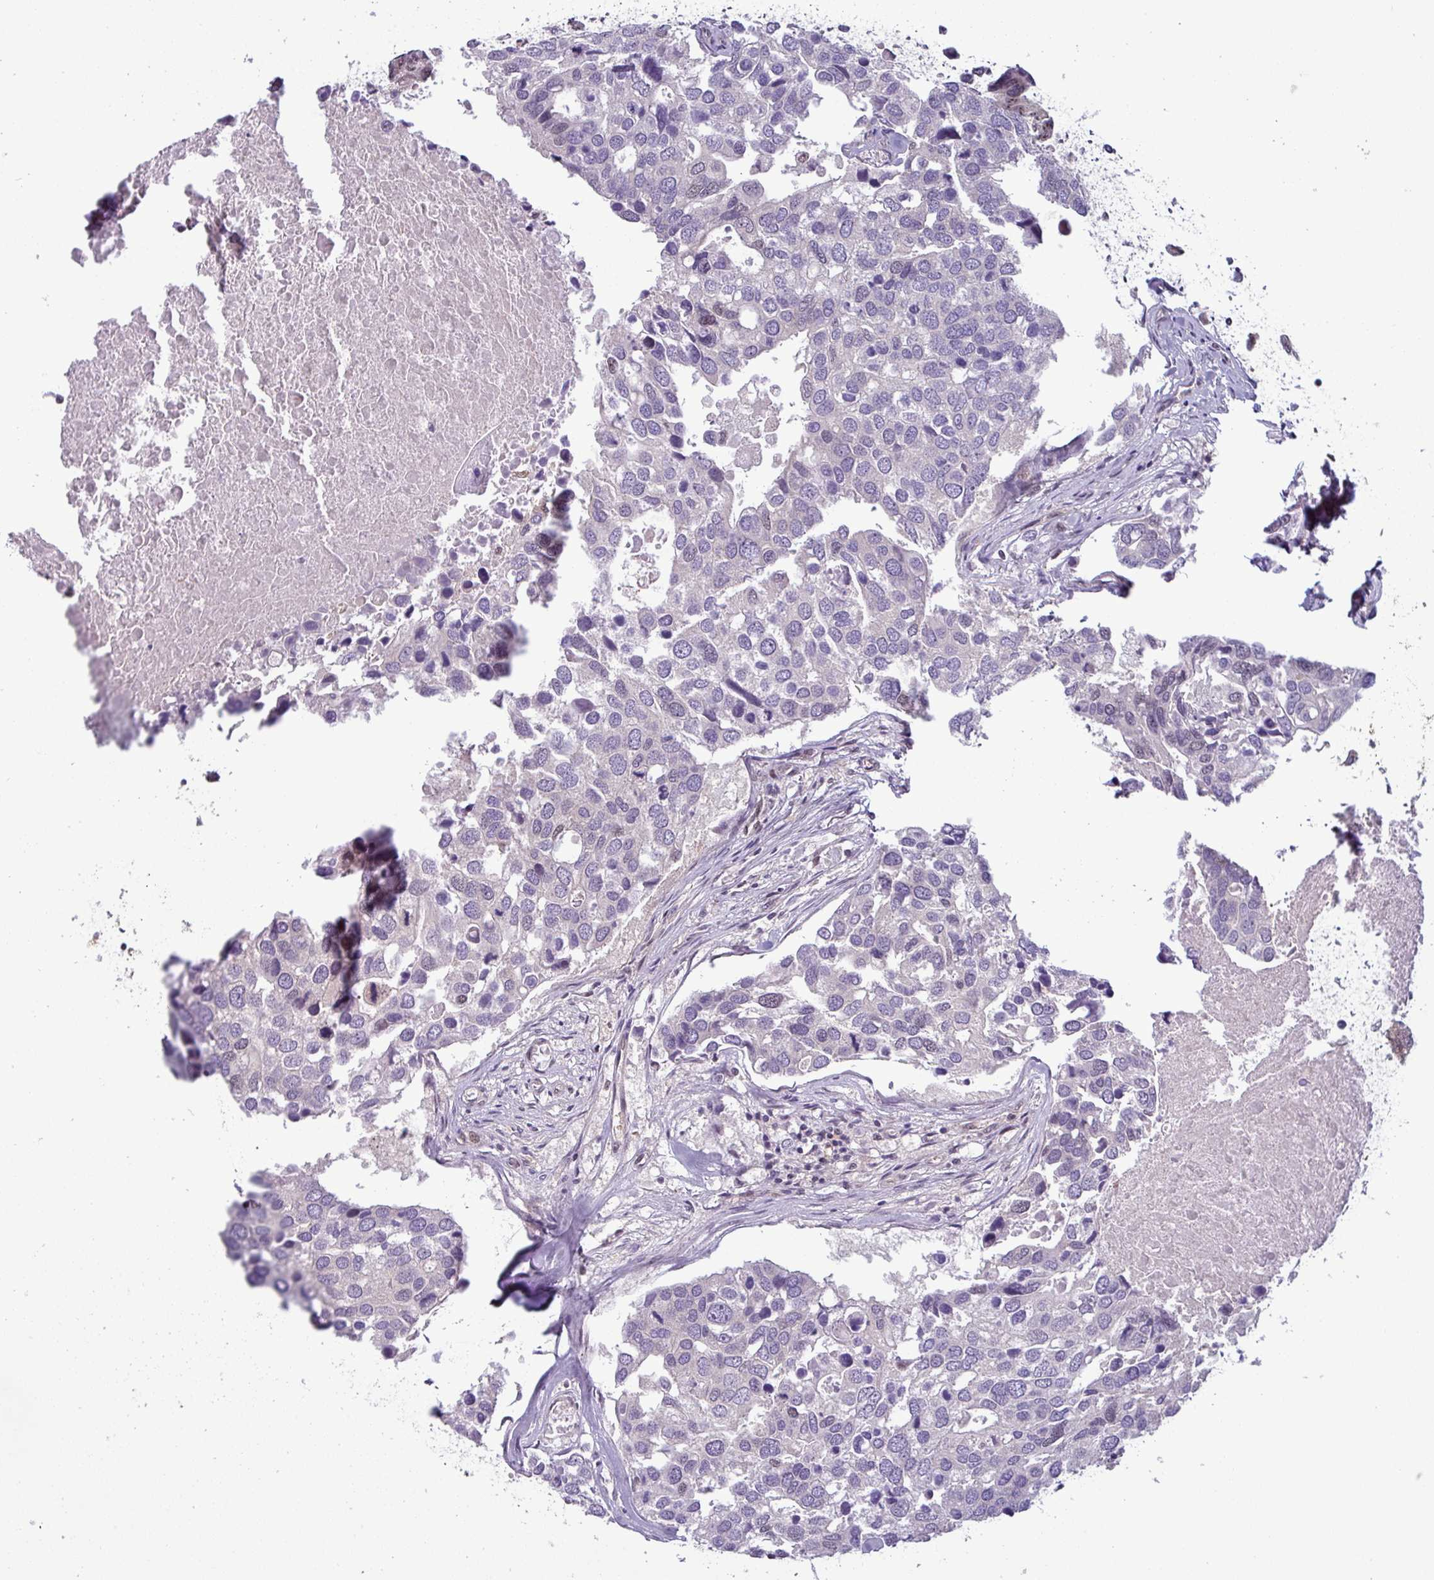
{"staining": {"intensity": "negative", "quantity": "none", "location": "none"}, "tissue": "breast cancer", "cell_type": "Tumor cells", "image_type": "cancer", "snomed": [{"axis": "morphology", "description": "Duct carcinoma"}, {"axis": "topography", "description": "Breast"}], "caption": "An image of human breast cancer is negative for staining in tumor cells.", "gene": "NPFFR1", "patient": {"sex": "female", "age": 83}}